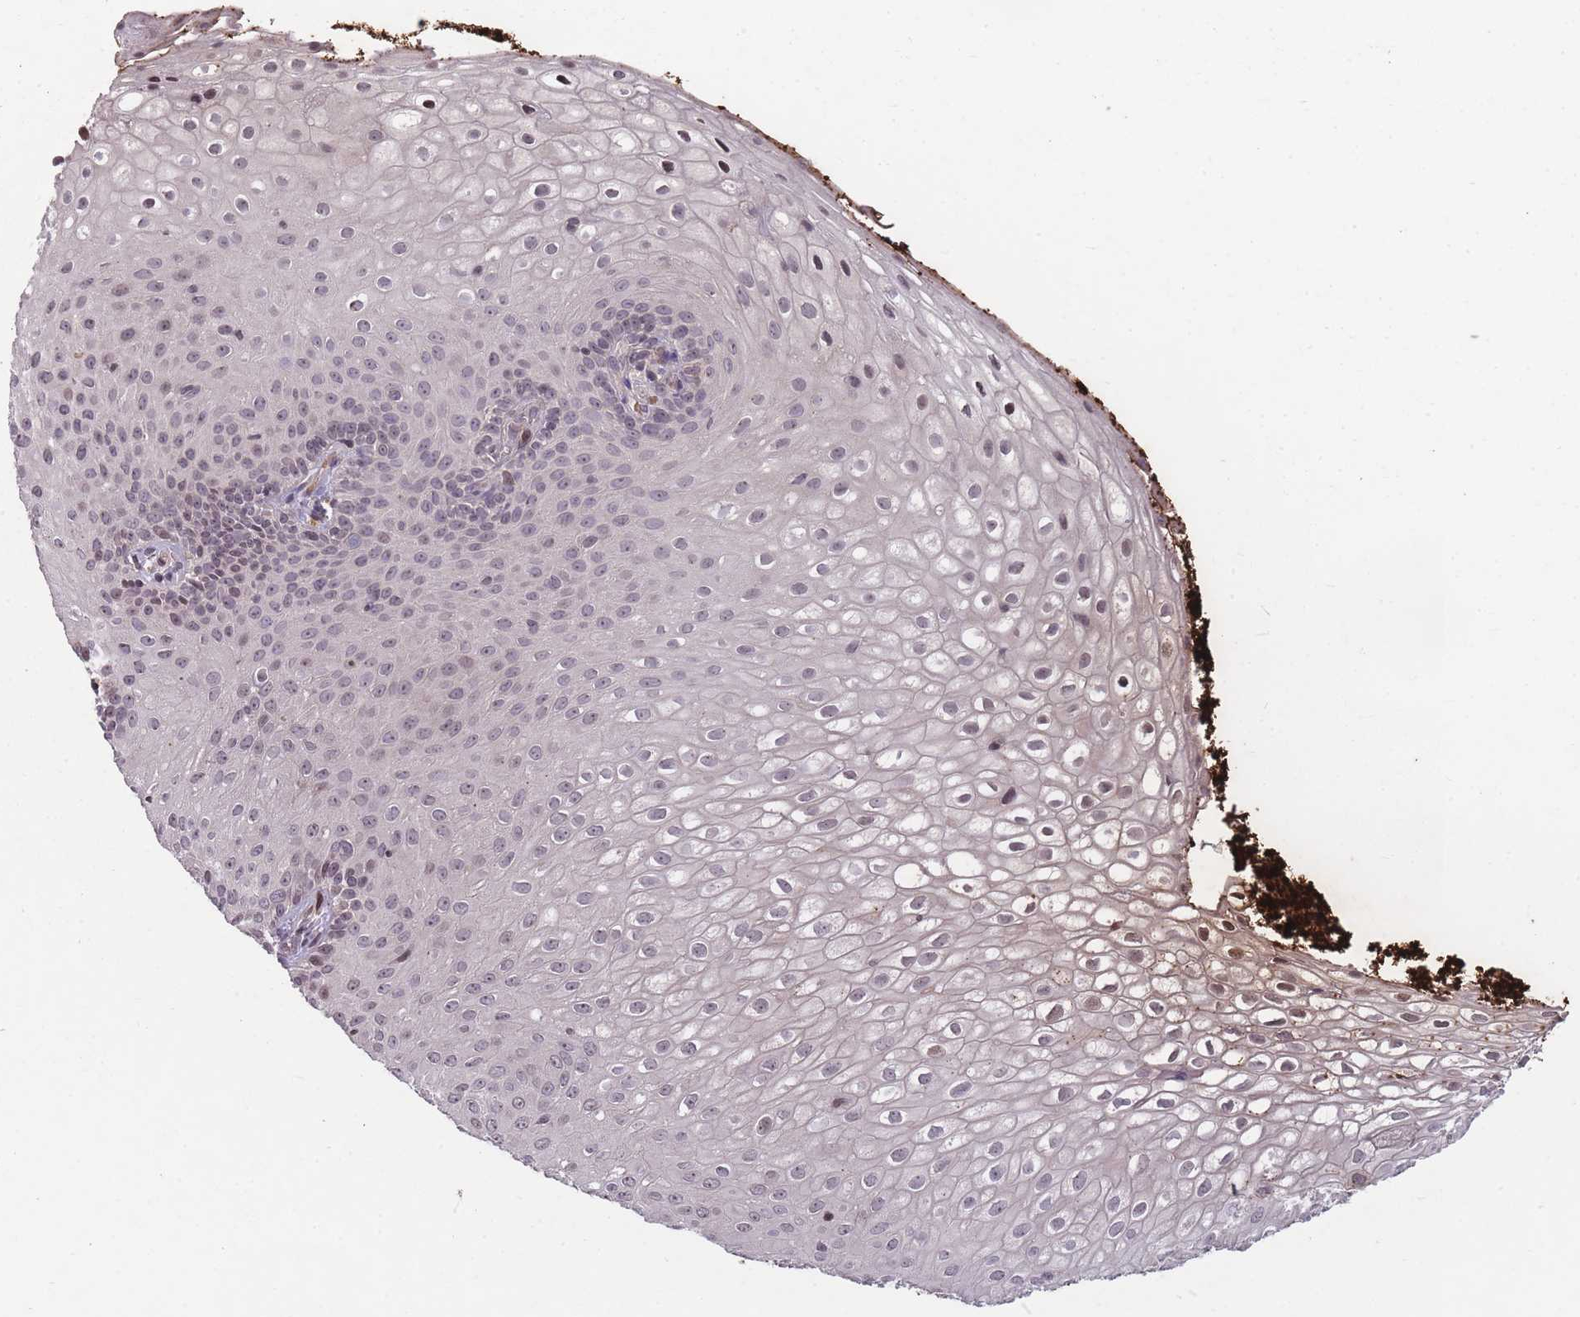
{"staining": {"intensity": "weak", "quantity": "<25%", "location": "nuclear"}, "tissue": "skin", "cell_type": "Epidermal cells", "image_type": "normal", "snomed": [{"axis": "morphology", "description": "Normal tissue, NOS"}, {"axis": "topography", "description": "Anal"}], "caption": "Human skin stained for a protein using IHC exhibits no expression in epidermal cells.", "gene": "GGT5", "patient": {"sex": "male", "age": 80}}